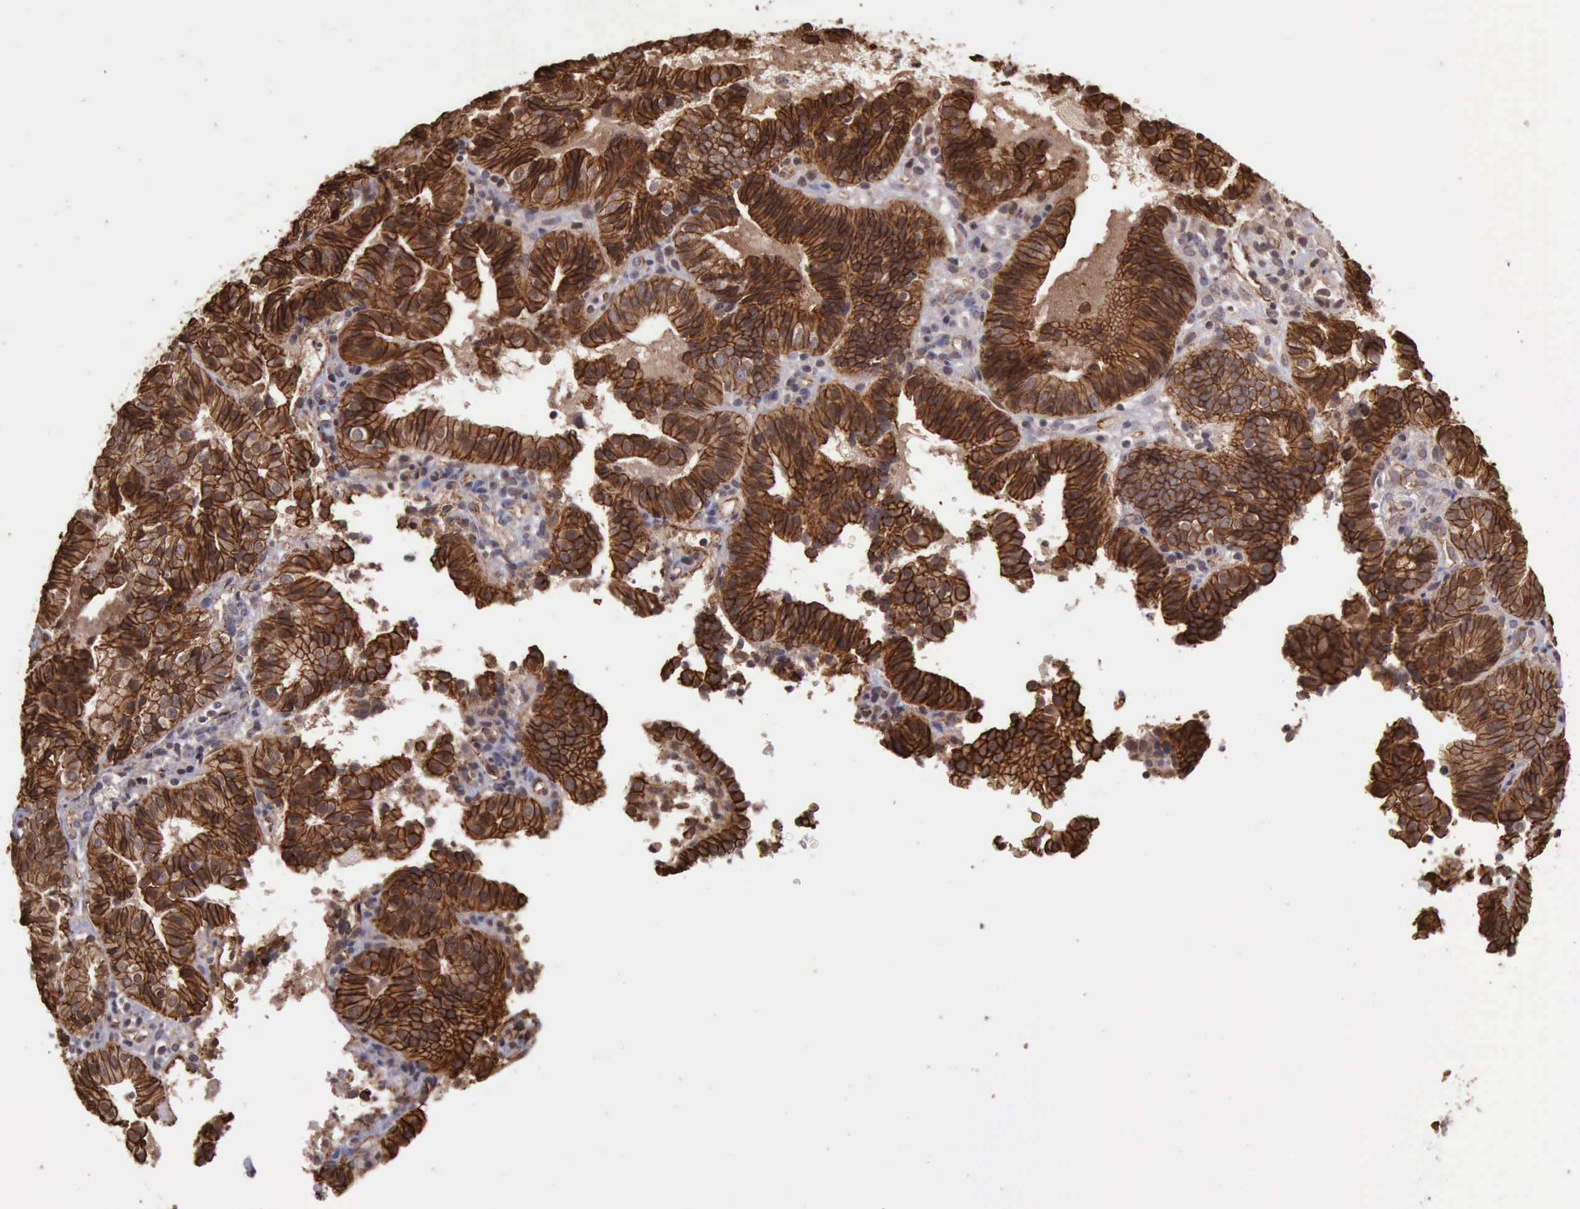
{"staining": {"intensity": "strong", "quantity": ">75%", "location": "cytoplasmic/membranous"}, "tissue": "cervical cancer", "cell_type": "Tumor cells", "image_type": "cancer", "snomed": [{"axis": "morphology", "description": "Adenocarcinoma, NOS"}, {"axis": "topography", "description": "Cervix"}], "caption": "The micrograph exhibits staining of cervical cancer (adenocarcinoma), revealing strong cytoplasmic/membranous protein staining (brown color) within tumor cells. (DAB (3,3'-diaminobenzidine) IHC, brown staining for protein, blue staining for nuclei).", "gene": "CTNNB1", "patient": {"sex": "female", "age": 60}}